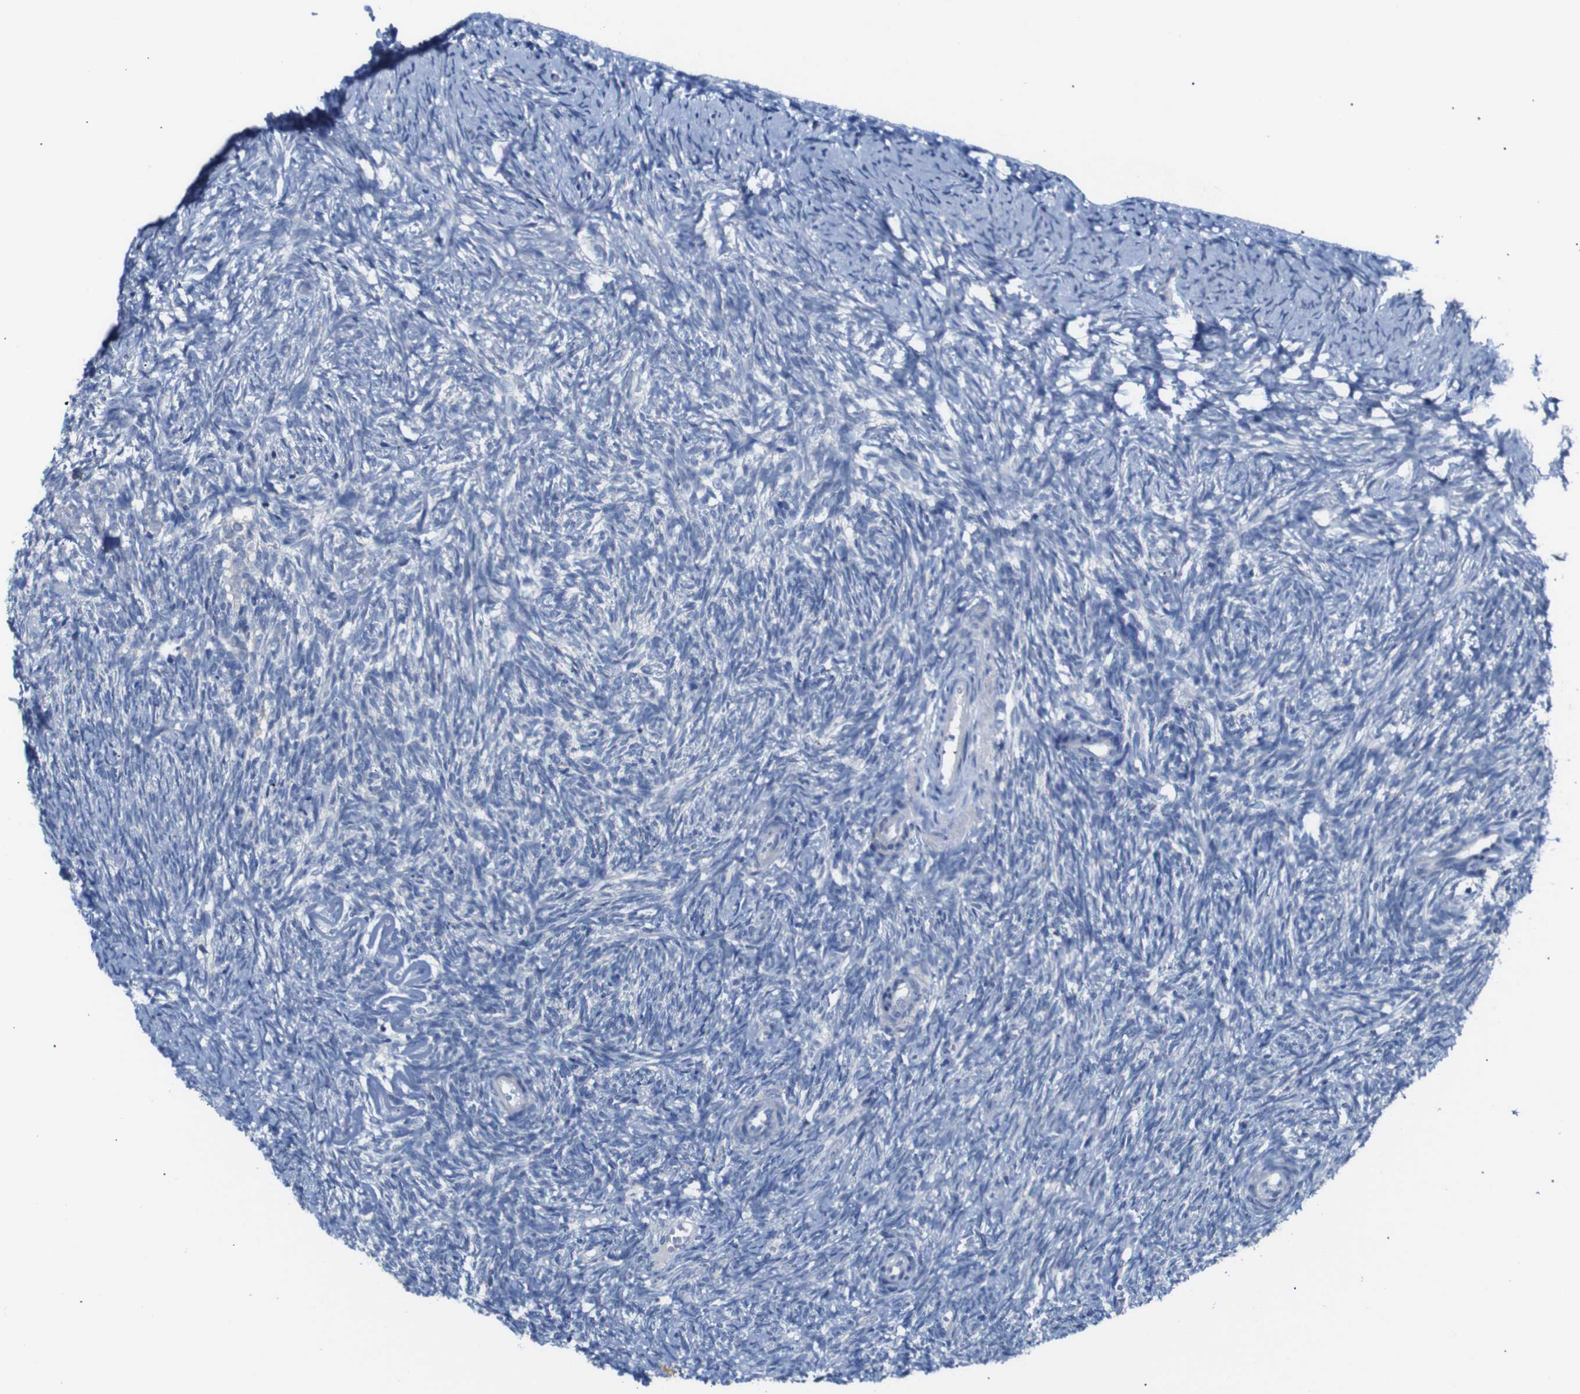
{"staining": {"intensity": "negative", "quantity": "none", "location": "none"}, "tissue": "ovary", "cell_type": "Ovarian stroma cells", "image_type": "normal", "snomed": [{"axis": "morphology", "description": "Normal tissue, NOS"}, {"axis": "topography", "description": "Ovary"}], "caption": "The histopathology image demonstrates no significant staining in ovarian stroma cells of ovary. Brightfield microscopy of IHC stained with DAB (3,3'-diaminobenzidine) (brown) and hematoxylin (blue), captured at high magnification.", "gene": "ALOX15", "patient": {"sex": "female", "age": 41}}